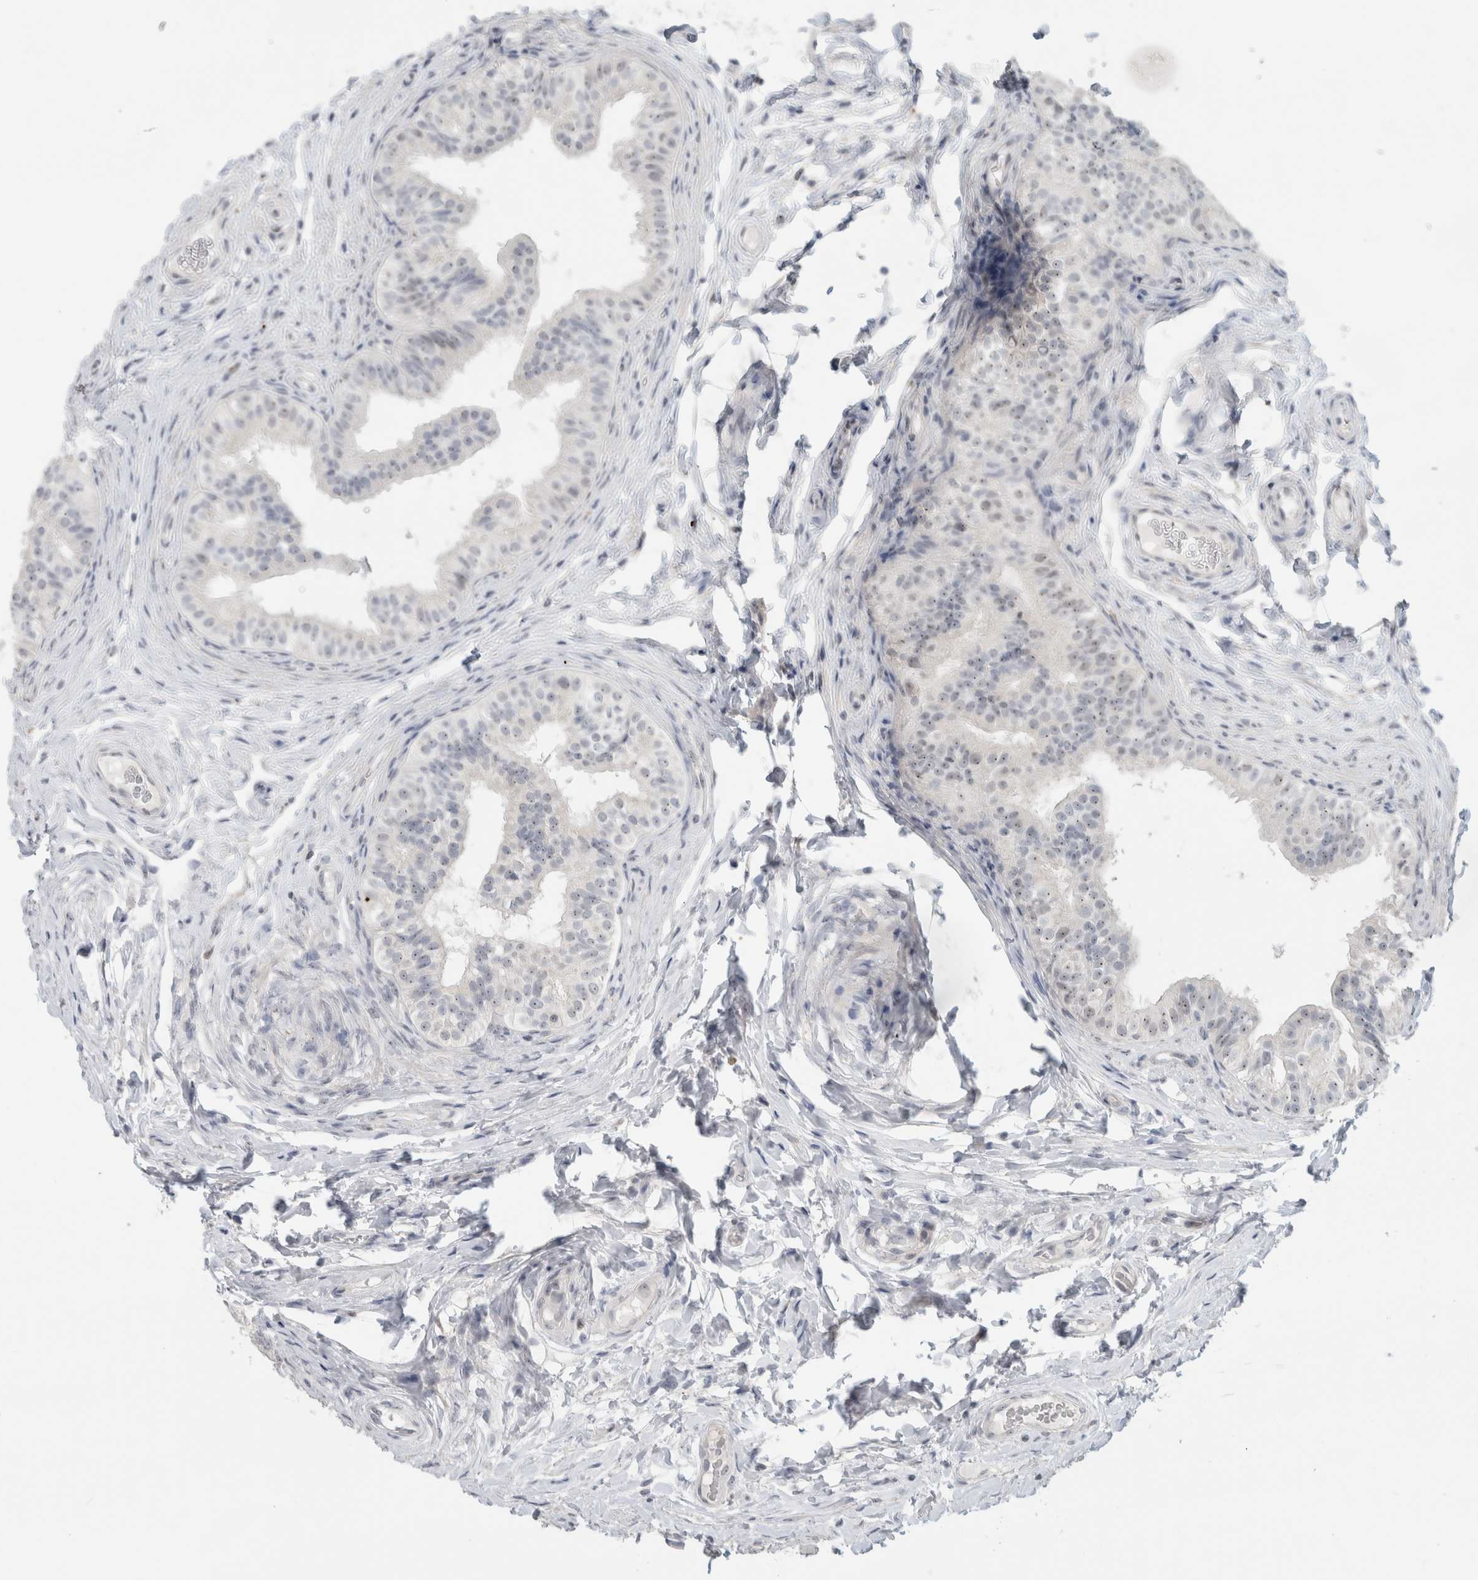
{"staining": {"intensity": "weak", "quantity": "<25%", "location": "nuclear"}, "tissue": "epididymis", "cell_type": "Glandular cells", "image_type": "normal", "snomed": [{"axis": "morphology", "description": "Normal tissue, NOS"}, {"axis": "topography", "description": "Epididymis"}], "caption": "An immunohistochemistry (IHC) micrograph of normal epididymis is shown. There is no staining in glandular cells of epididymis.", "gene": "FMR1NB", "patient": {"sex": "male", "age": 49}}